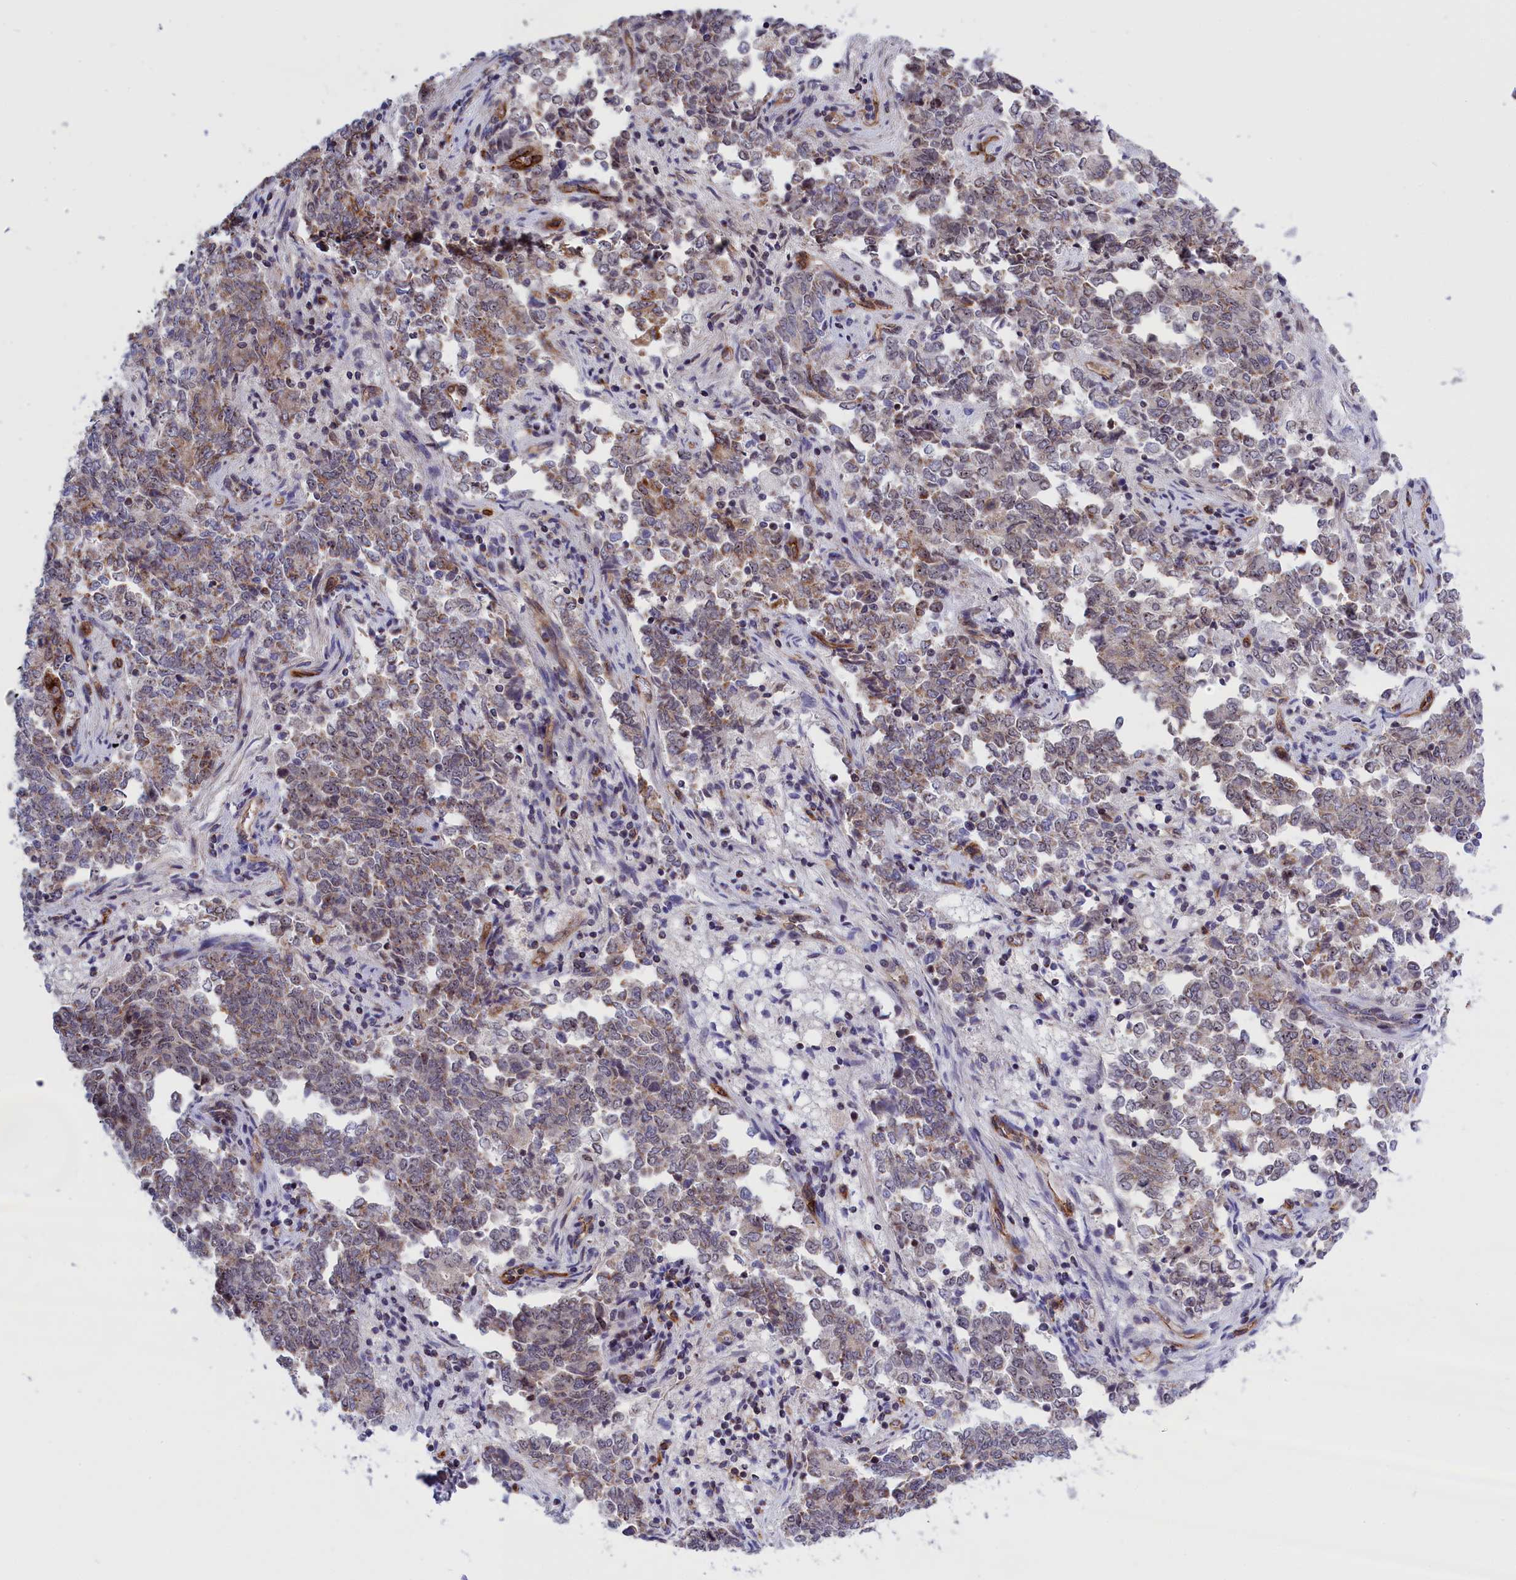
{"staining": {"intensity": "weak", "quantity": ">75%", "location": "cytoplasmic/membranous"}, "tissue": "endometrial cancer", "cell_type": "Tumor cells", "image_type": "cancer", "snomed": [{"axis": "morphology", "description": "Adenocarcinoma, NOS"}, {"axis": "topography", "description": "Endometrium"}], "caption": "Protein staining shows weak cytoplasmic/membranous staining in approximately >75% of tumor cells in endometrial adenocarcinoma. (Stains: DAB (3,3'-diaminobenzidine) in brown, nuclei in blue, Microscopy: brightfield microscopy at high magnification).", "gene": "MPND", "patient": {"sex": "female", "age": 80}}